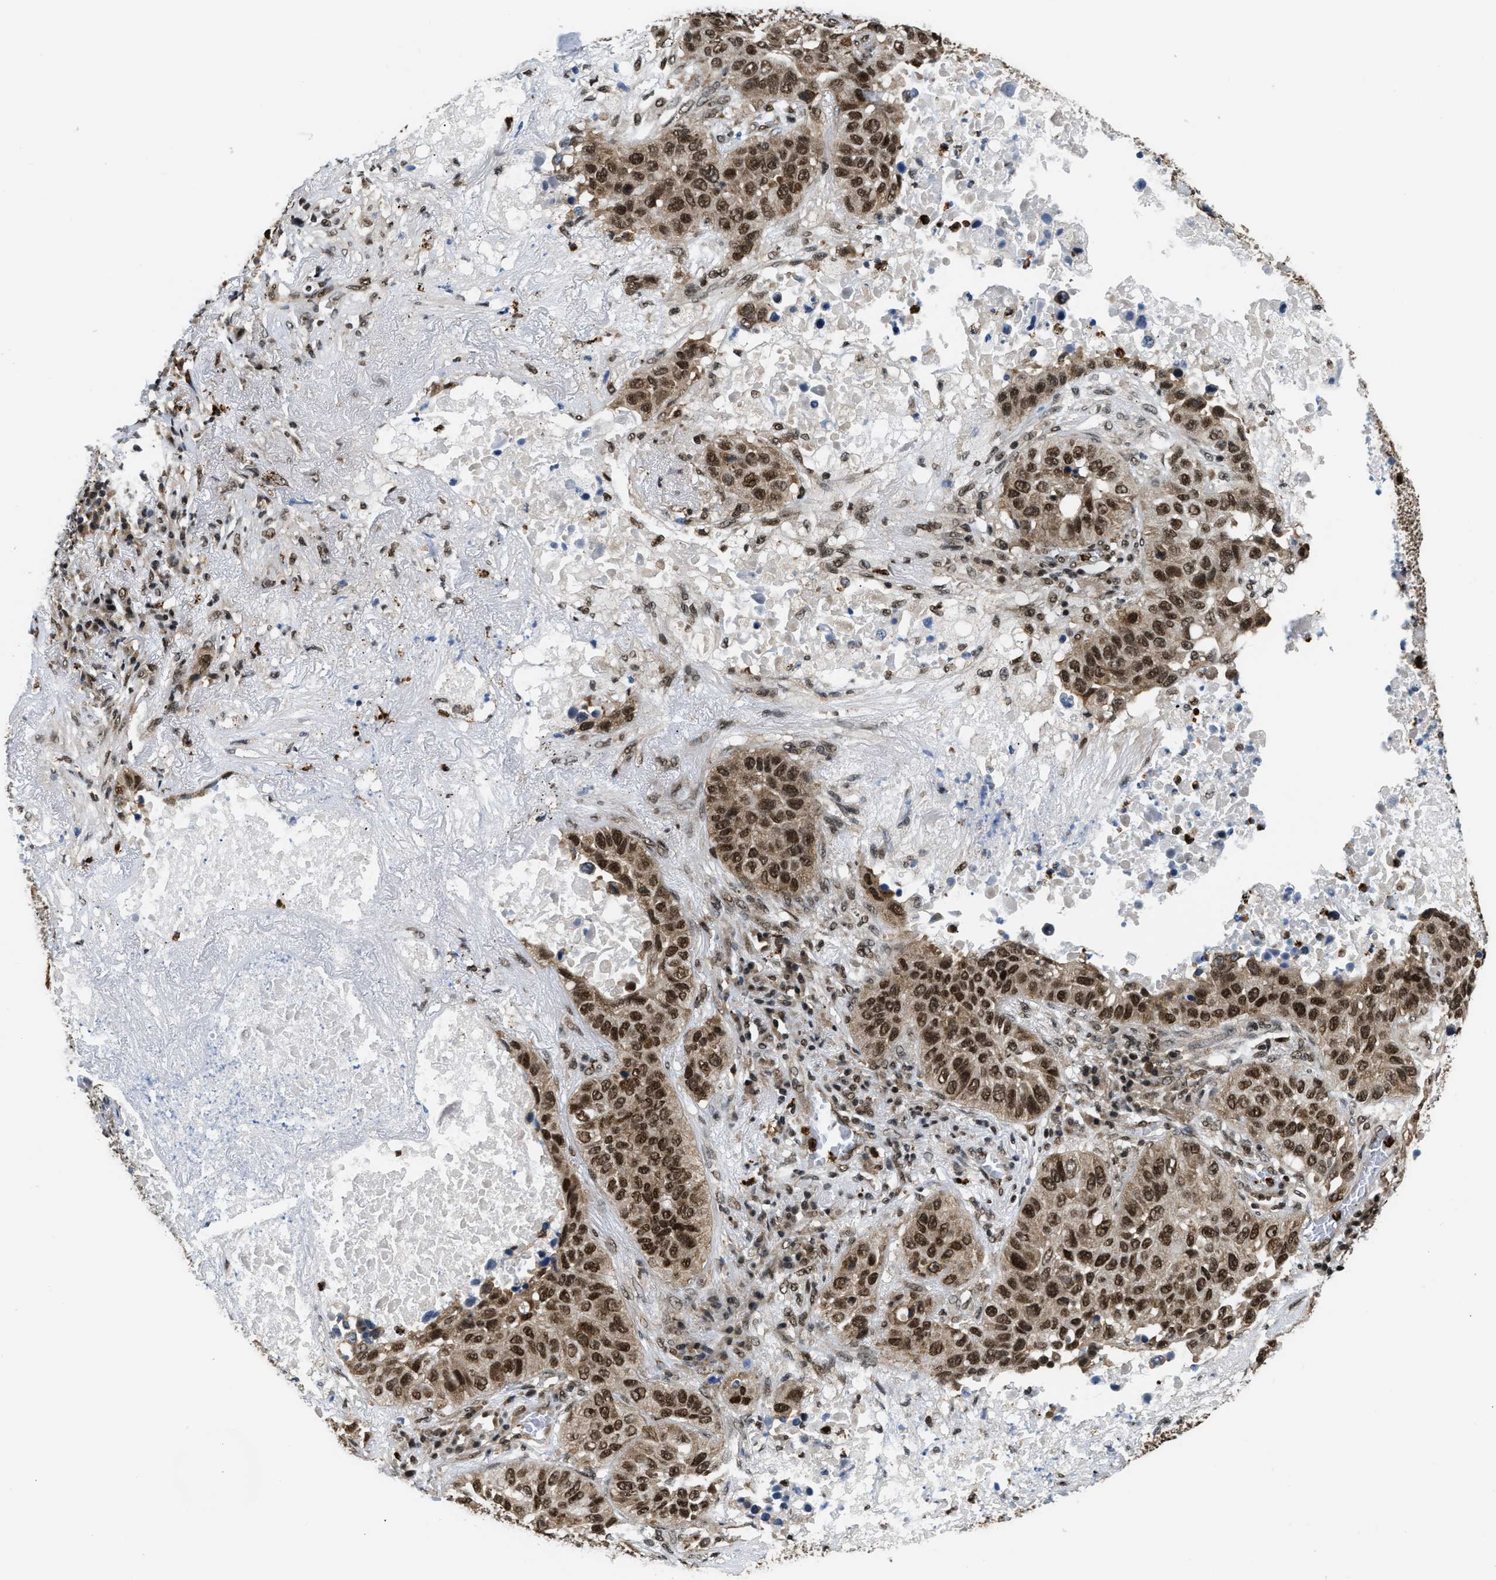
{"staining": {"intensity": "strong", "quantity": ">75%", "location": "cytoplasmic/membranous,nuclear"}, "tissue": "lung cancer", "cell_type": "Tumor cells", "image_type": "cancer", "snomed": [{"axis": "morphology", "description": "Squamous cell carcinoma, NOS"}, {"axis": "topography", "description": "Lung"}], "caption": "Lung cancer (squamous cell carcinoma) stained with immunohistochemistry (IHC) demonstrates strong cytoplasmic/membranous and nuclear staining in about >75% of tumor cells.", "gene": "CCNDBP1", "patient": {"sex": "male", "age": 57}}